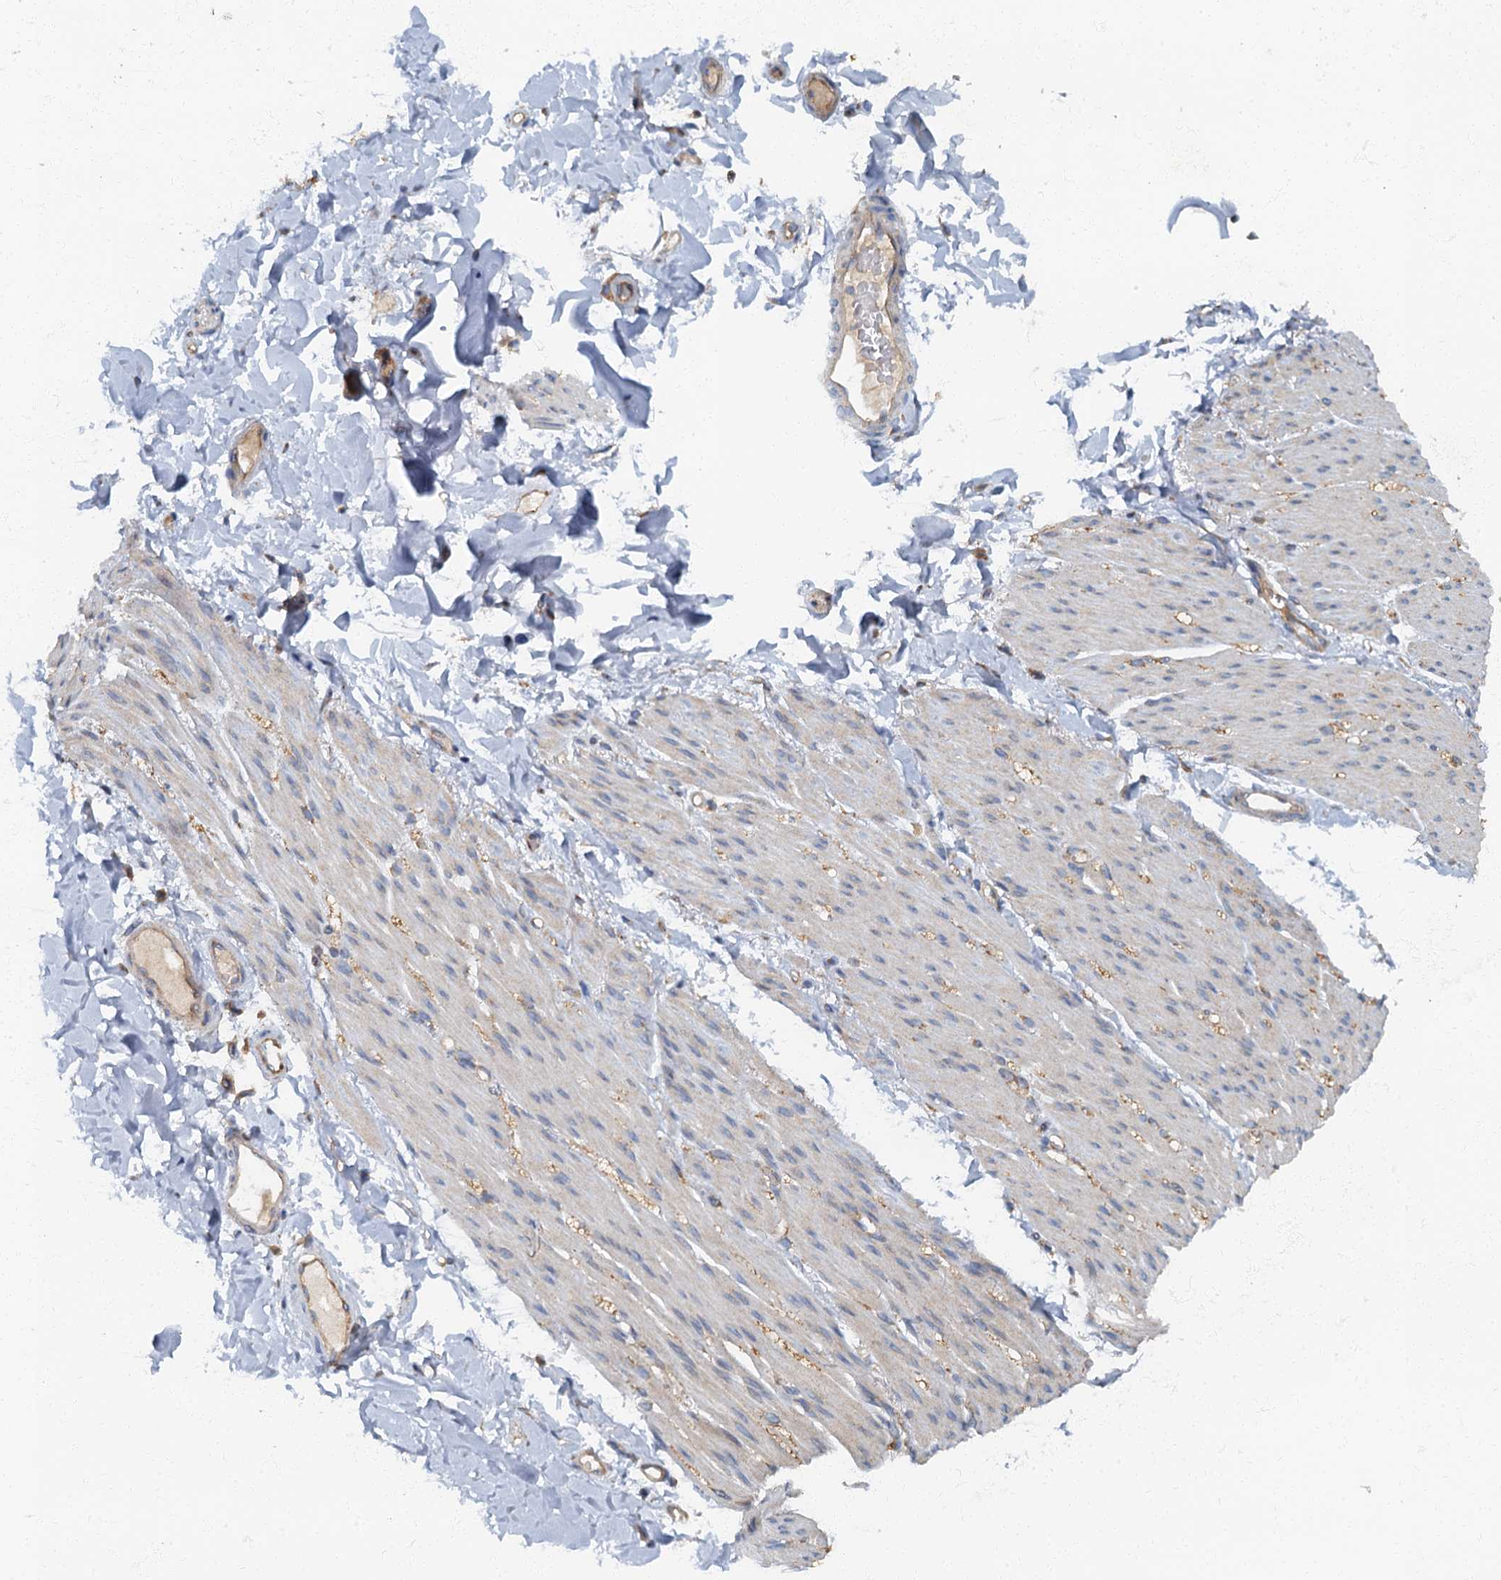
{"staining": {"intensity": "negative", "quantity": "none", "location": "none"}, "tissue": "adipose tissue", "cell_type": "Adipocytes", "image_type": "normal", "snomed": [{"axis": "morphology", "description": "Normal tissue, NOS"}, {"axis": "topography", "description": "Colon"}, {"axis": "topography", "description": "Peripheral nerve tissue"}], "caption": "DAB (3,3'-diaminobenzidine) immunohistochemical staining of unremarkable adipose tissue shows no significant staining in adipocytes.", "gene": "ARL11", "patient": {"sex": "female", "age": 61}}